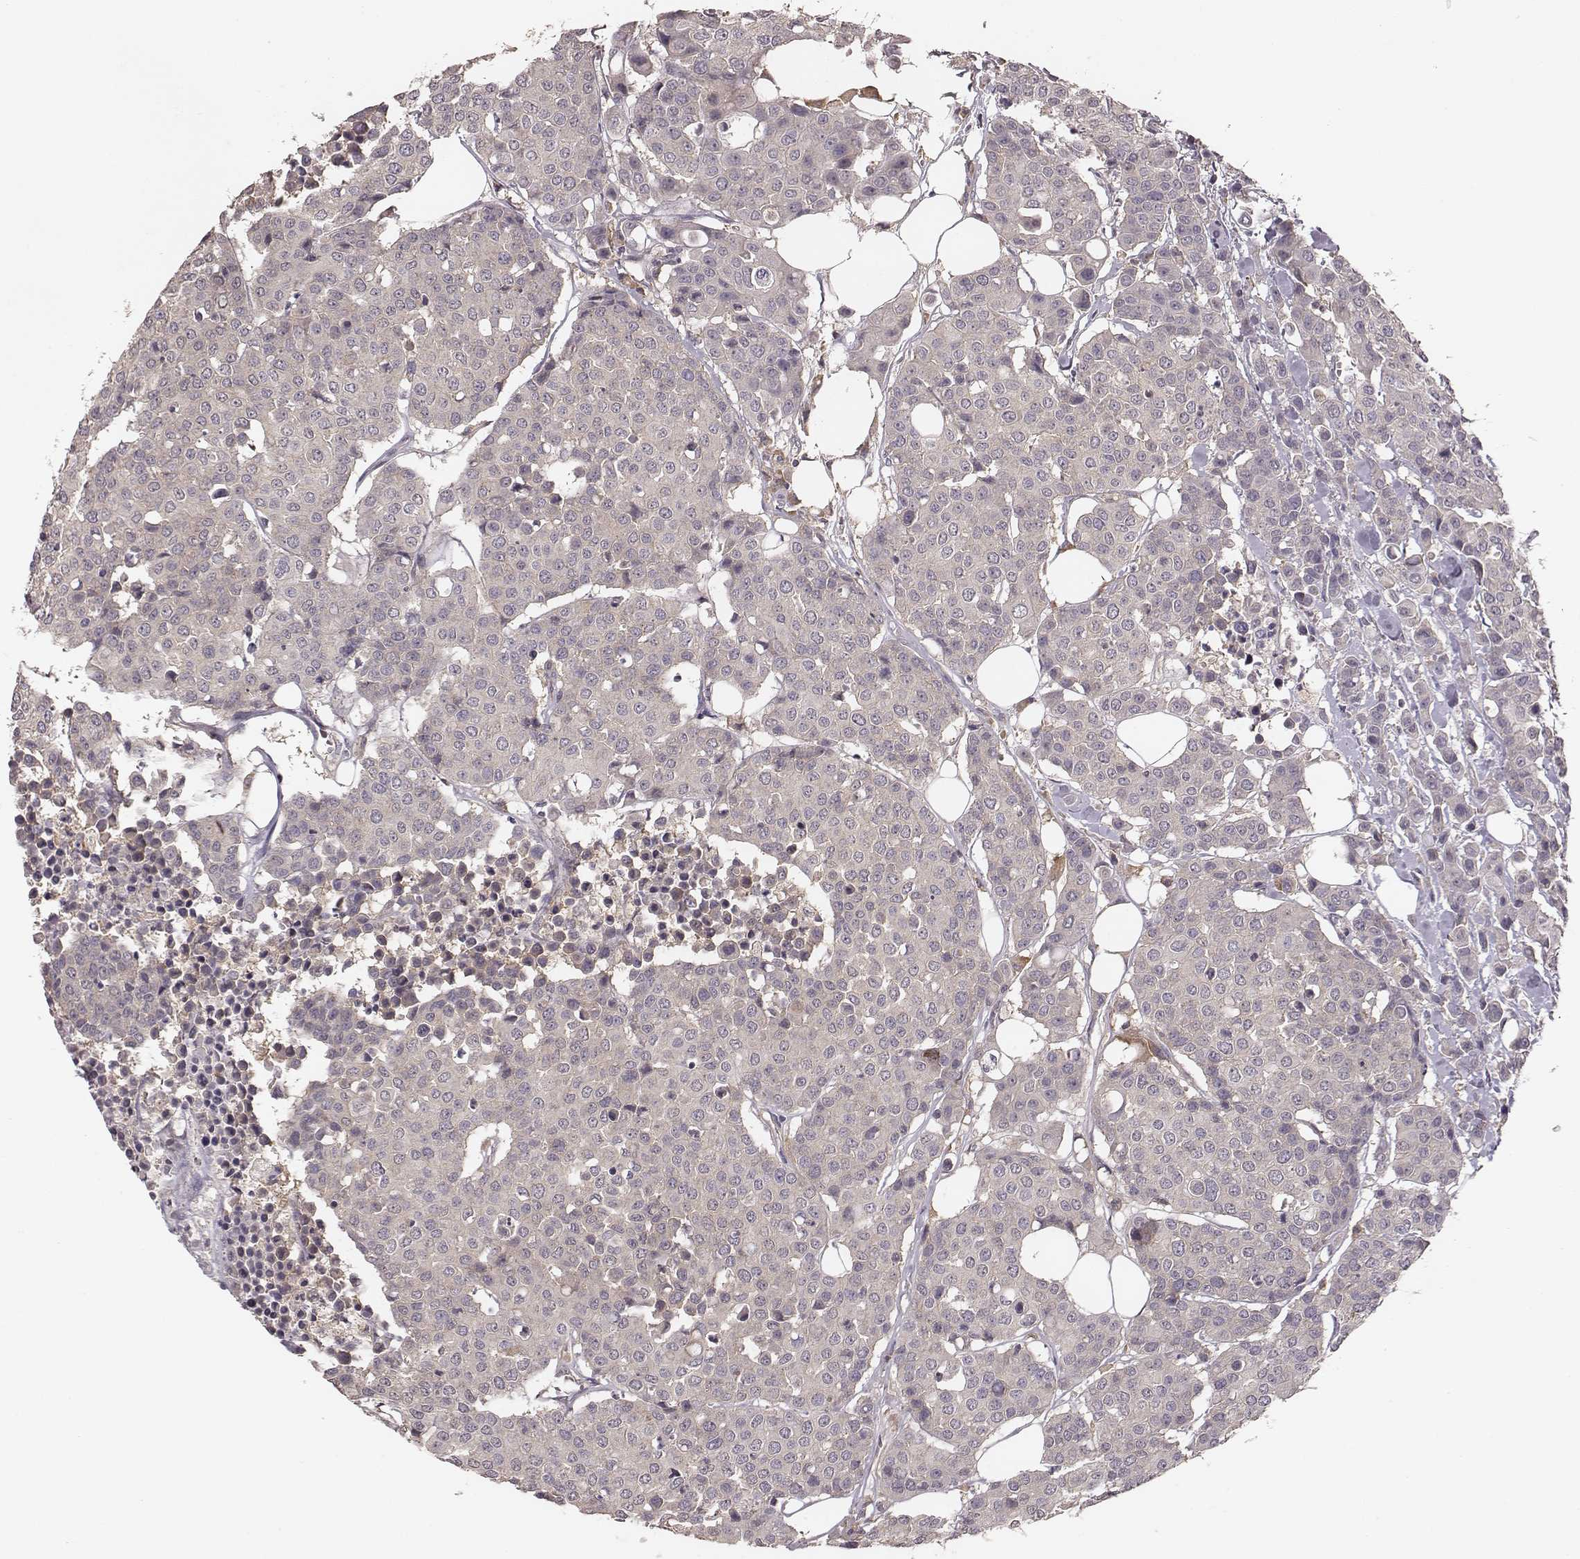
{"staining": {"intensity": "negative", "quantity": "none", "location": "none"}, "tissue": "carcinoid", "cell_type": "Tumor cells", "image_type": "cancer", "snomed": [{"axis": "morphology", "description": "Carcinoid, malignant, NOS"}, {"axis": "topography", "description": "Colon"}], "caption": "This is an immunohistochemistry (IHC) micrograph of carcinoid. There is no staining in tumor cells.", "gene": "VPS26A", "patient": {"sex": "male", "age": 81}}